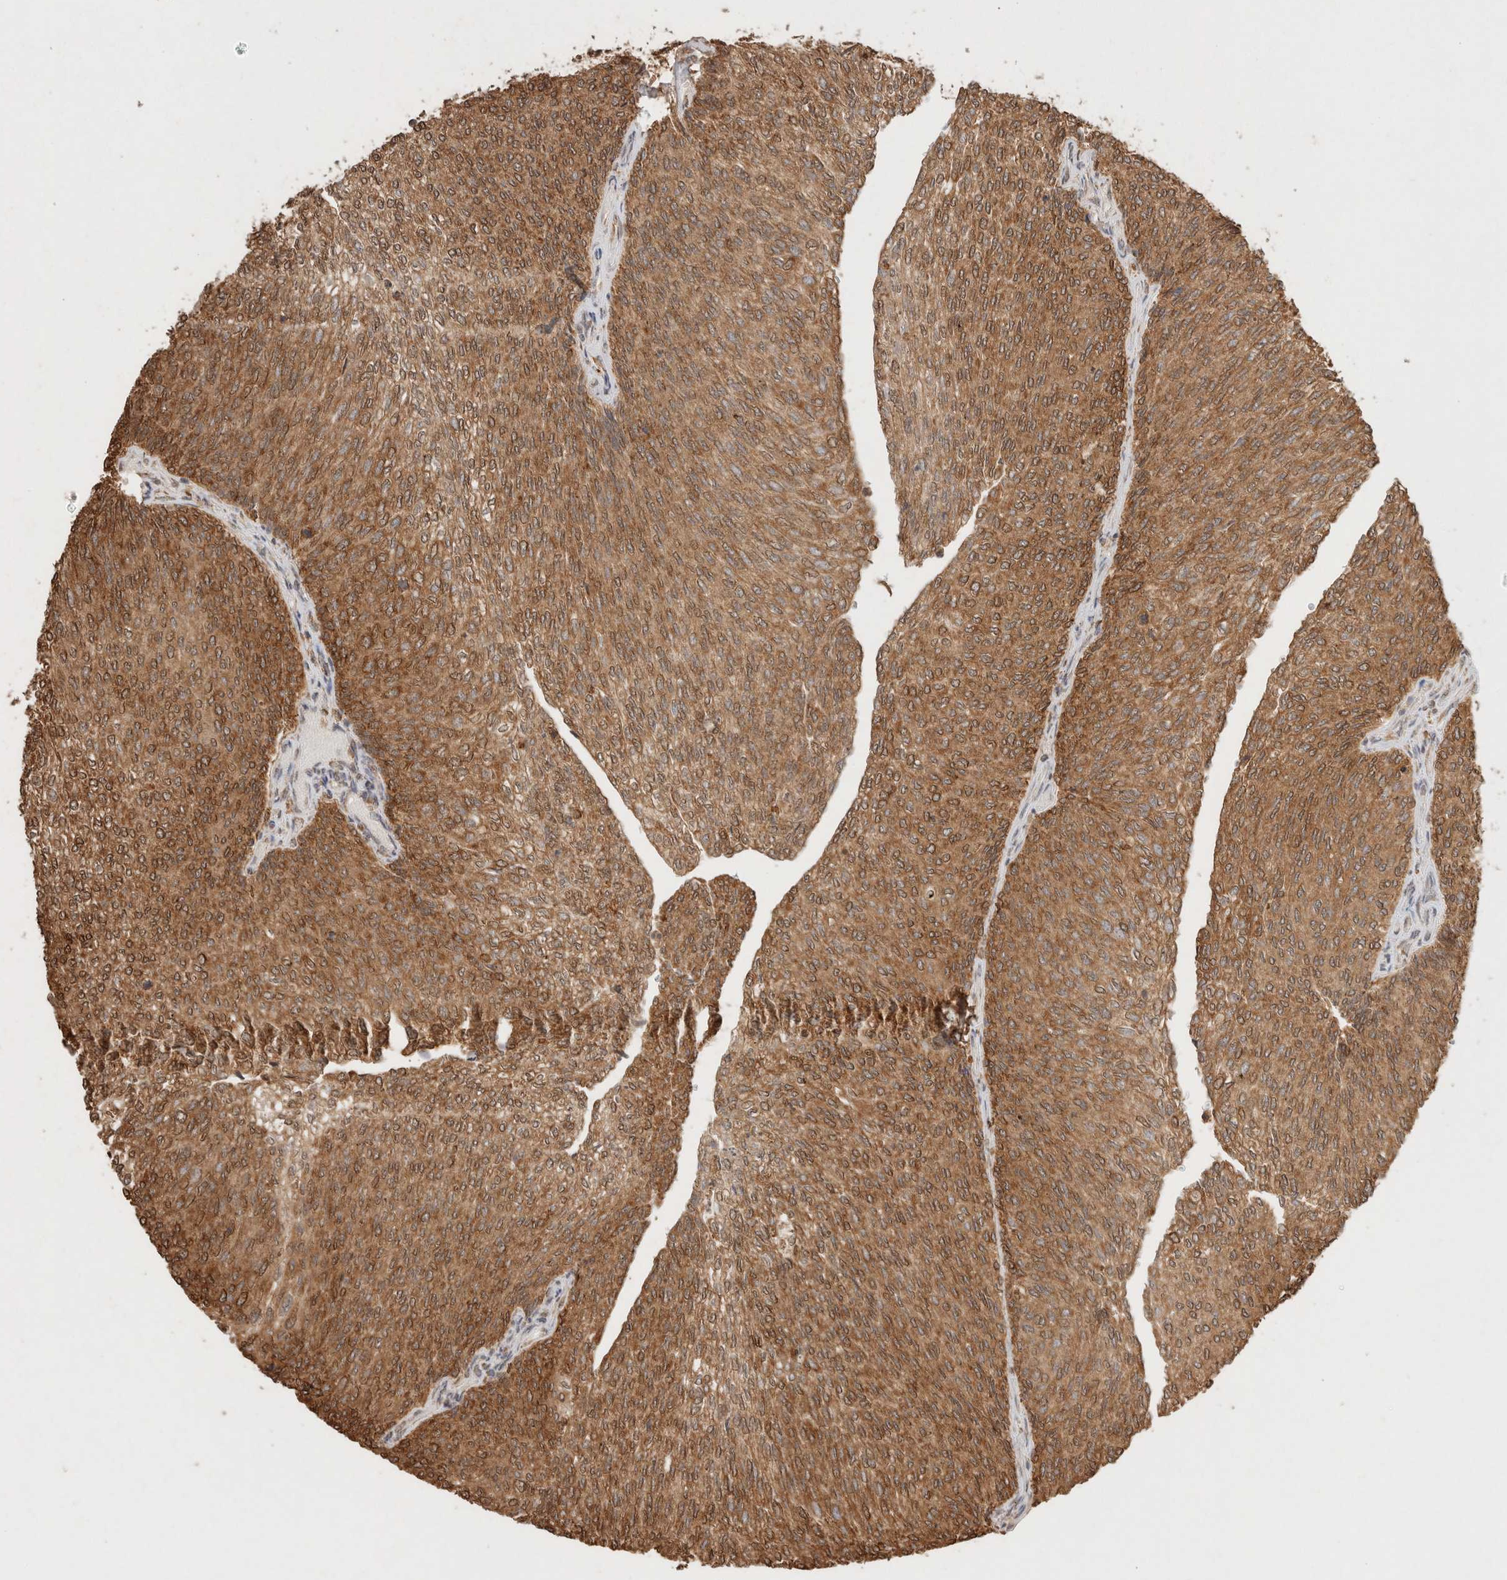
{"staining": {"intensity": "moderate", "quantity": ">75%", "location": "cytoplasmic/membranous"}, "tissue": "urothelial cancer", "cell_type": "Tumor cells", "image_type": "cancer", "snomed": [{"axis": "morphology", "description": "Urothelial carcinoma, Low grade"}, {"axis": "topography", "description": "Urinary bladder"}], "caption": "A histopathology image showing moderate cytoplasmic/membranous staining in about >75% of tumor cells in urothelial cancer, as visualized by brown immunohistochemical staining.", "gene": "ERAP1", "patient": {"sex": "female", "age": 79}}